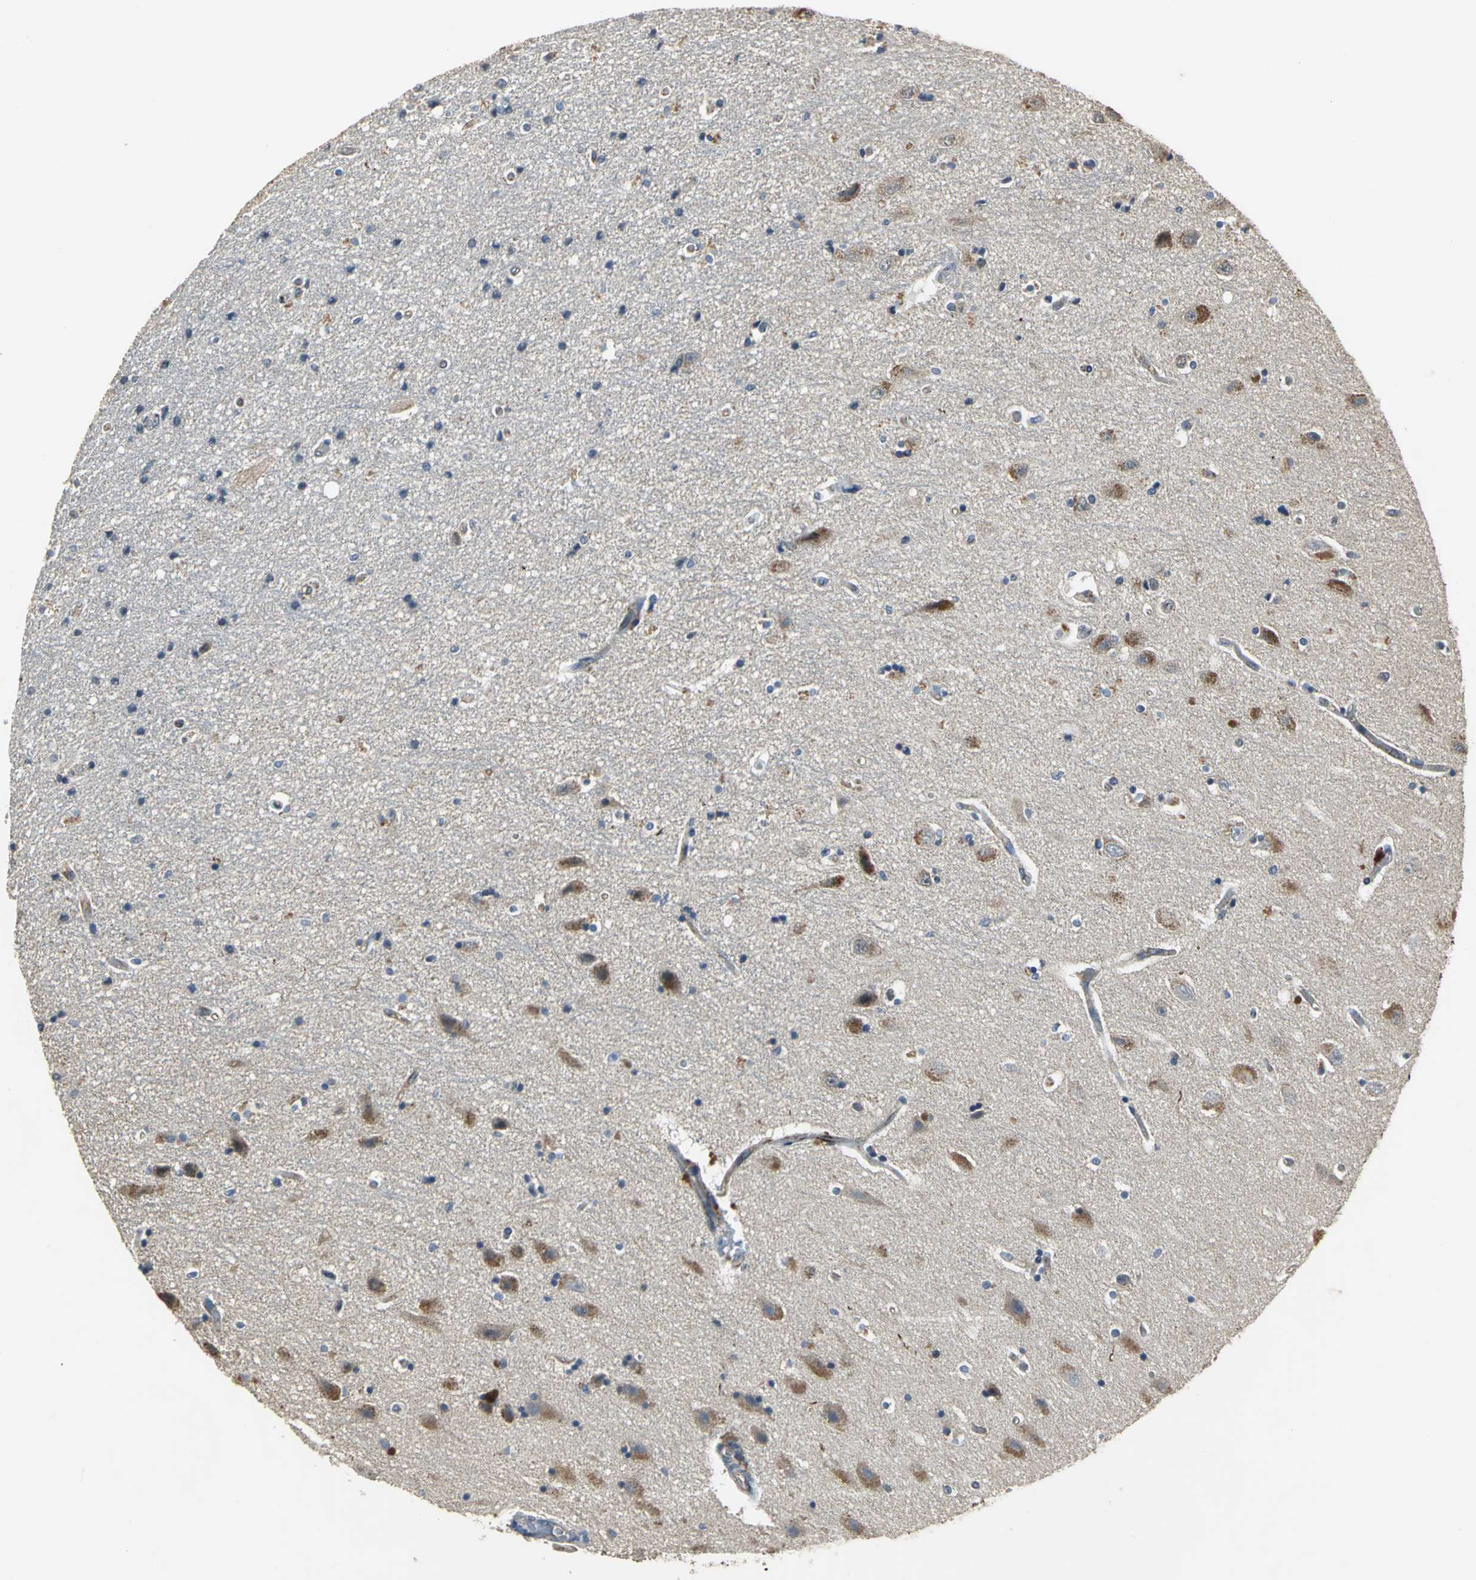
{"staining": {"intensity": "negative", "quantity": "none", "location": "none"}, "tissue": "hippocampus", "cell_type": "Glial cells", "image_type": "normal", "snomed": [{"axis": "morphology", "description": "Normal tissue, NOS"}, {"axis": "topography", "description": "Hippocampus"}], "caption": "The image shows no significant expression in glial cells of hippocampus.", "gene": "OCLN", "patient": {"sex": "female", "age": 54}}